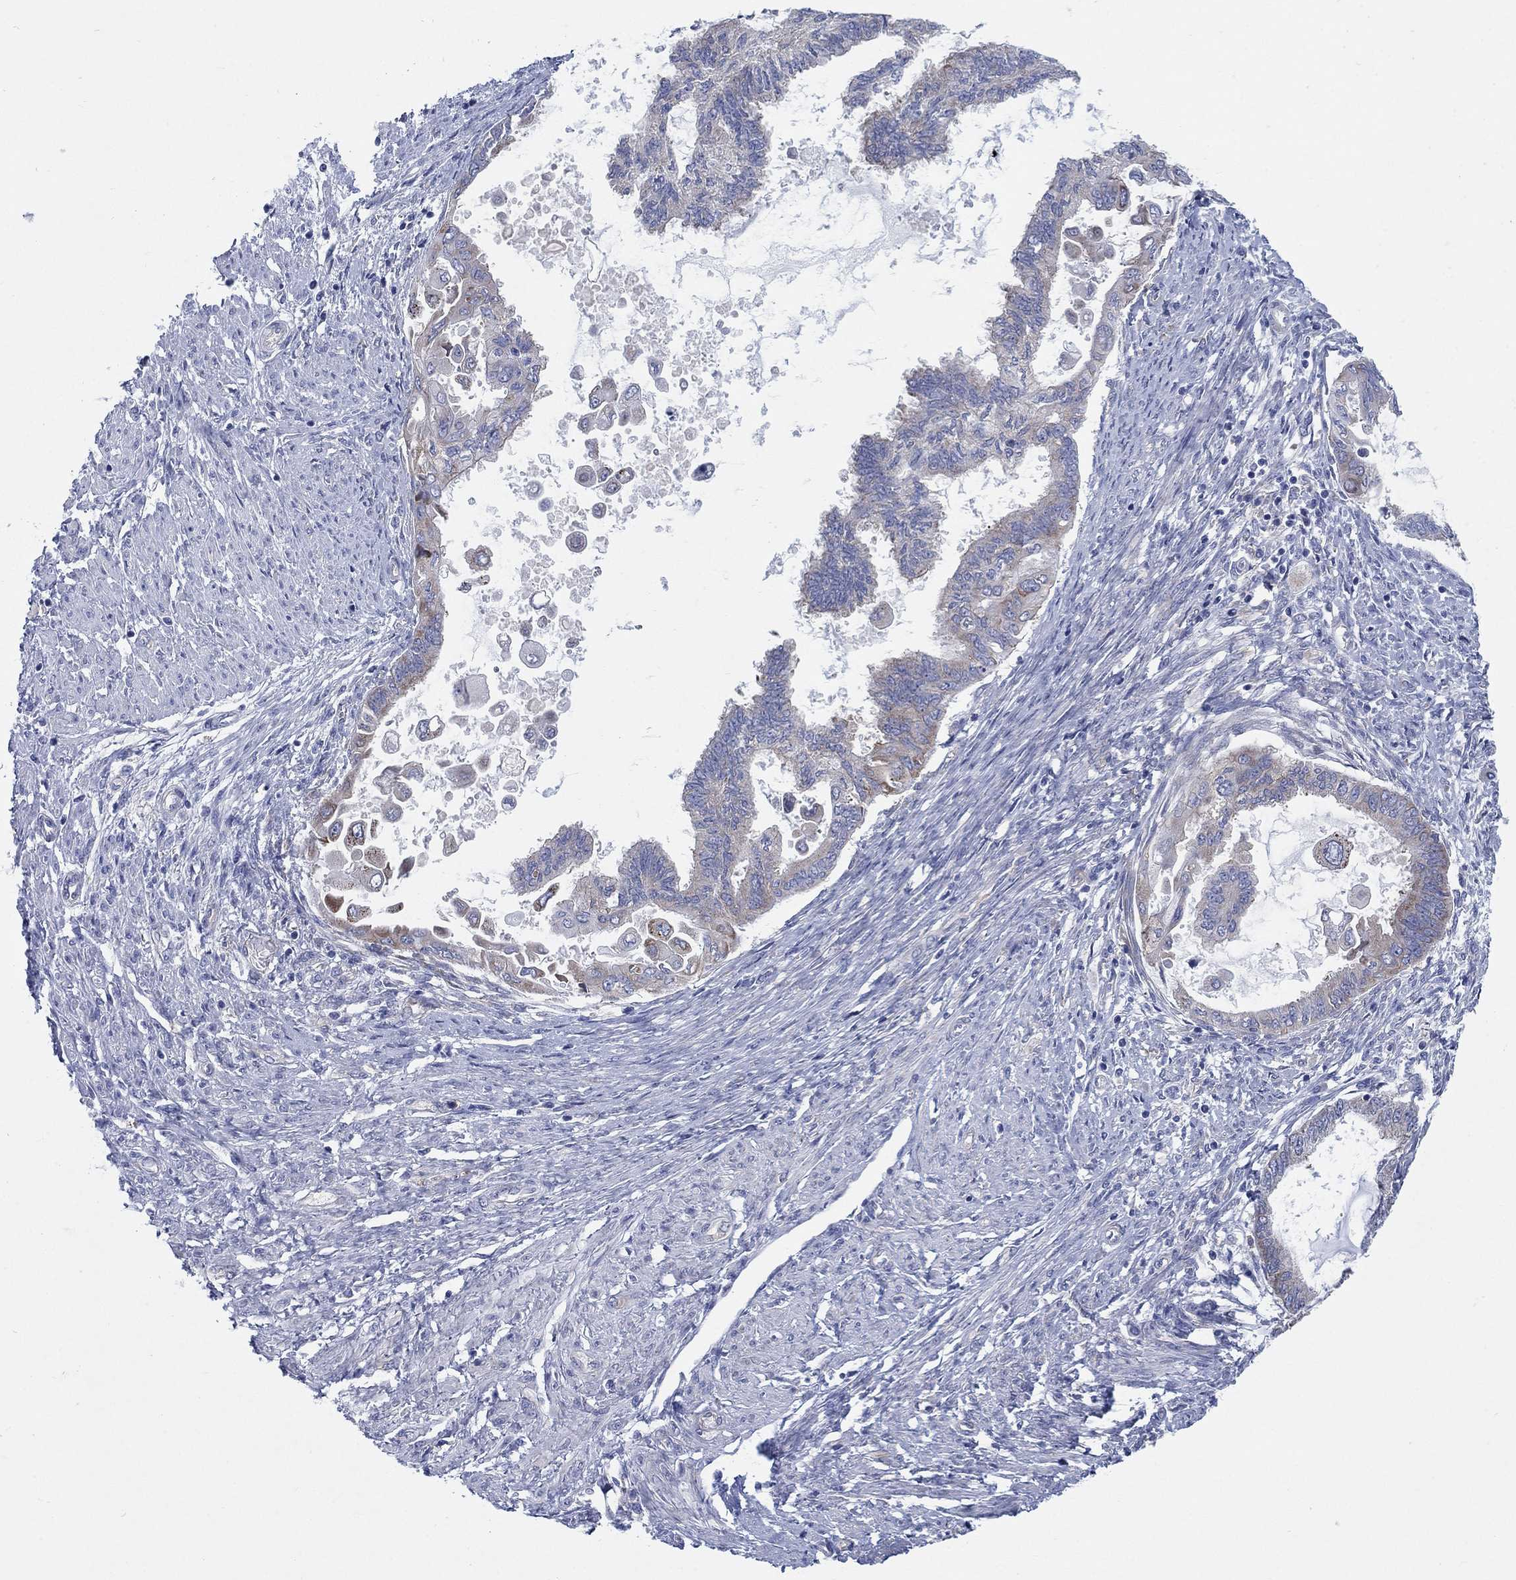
{"staining": {"intensity": "moderate", "quantity": "<25%", "location": "cytoplasmic/membranous"}, "tissue": "endometrial cancer", "cell_type": "Tumor cells", "image_type": "cancer", "snomed": [{"axis": "morphology", "description": "Adenocarcinoma, NOS"}, {"axis": "topography", "description": "Endometrium"}], "caption": "Brown immunohistochemical staining in human endometrial cancer reveals moderate cytoplasmic/membranous positivity in about <25% of tumor cells. The protein of interest is shown in brown color, while the nuclei are stained blue.", "gene": "TMEM59", "patient": {"sex": "female", "age": 86}}